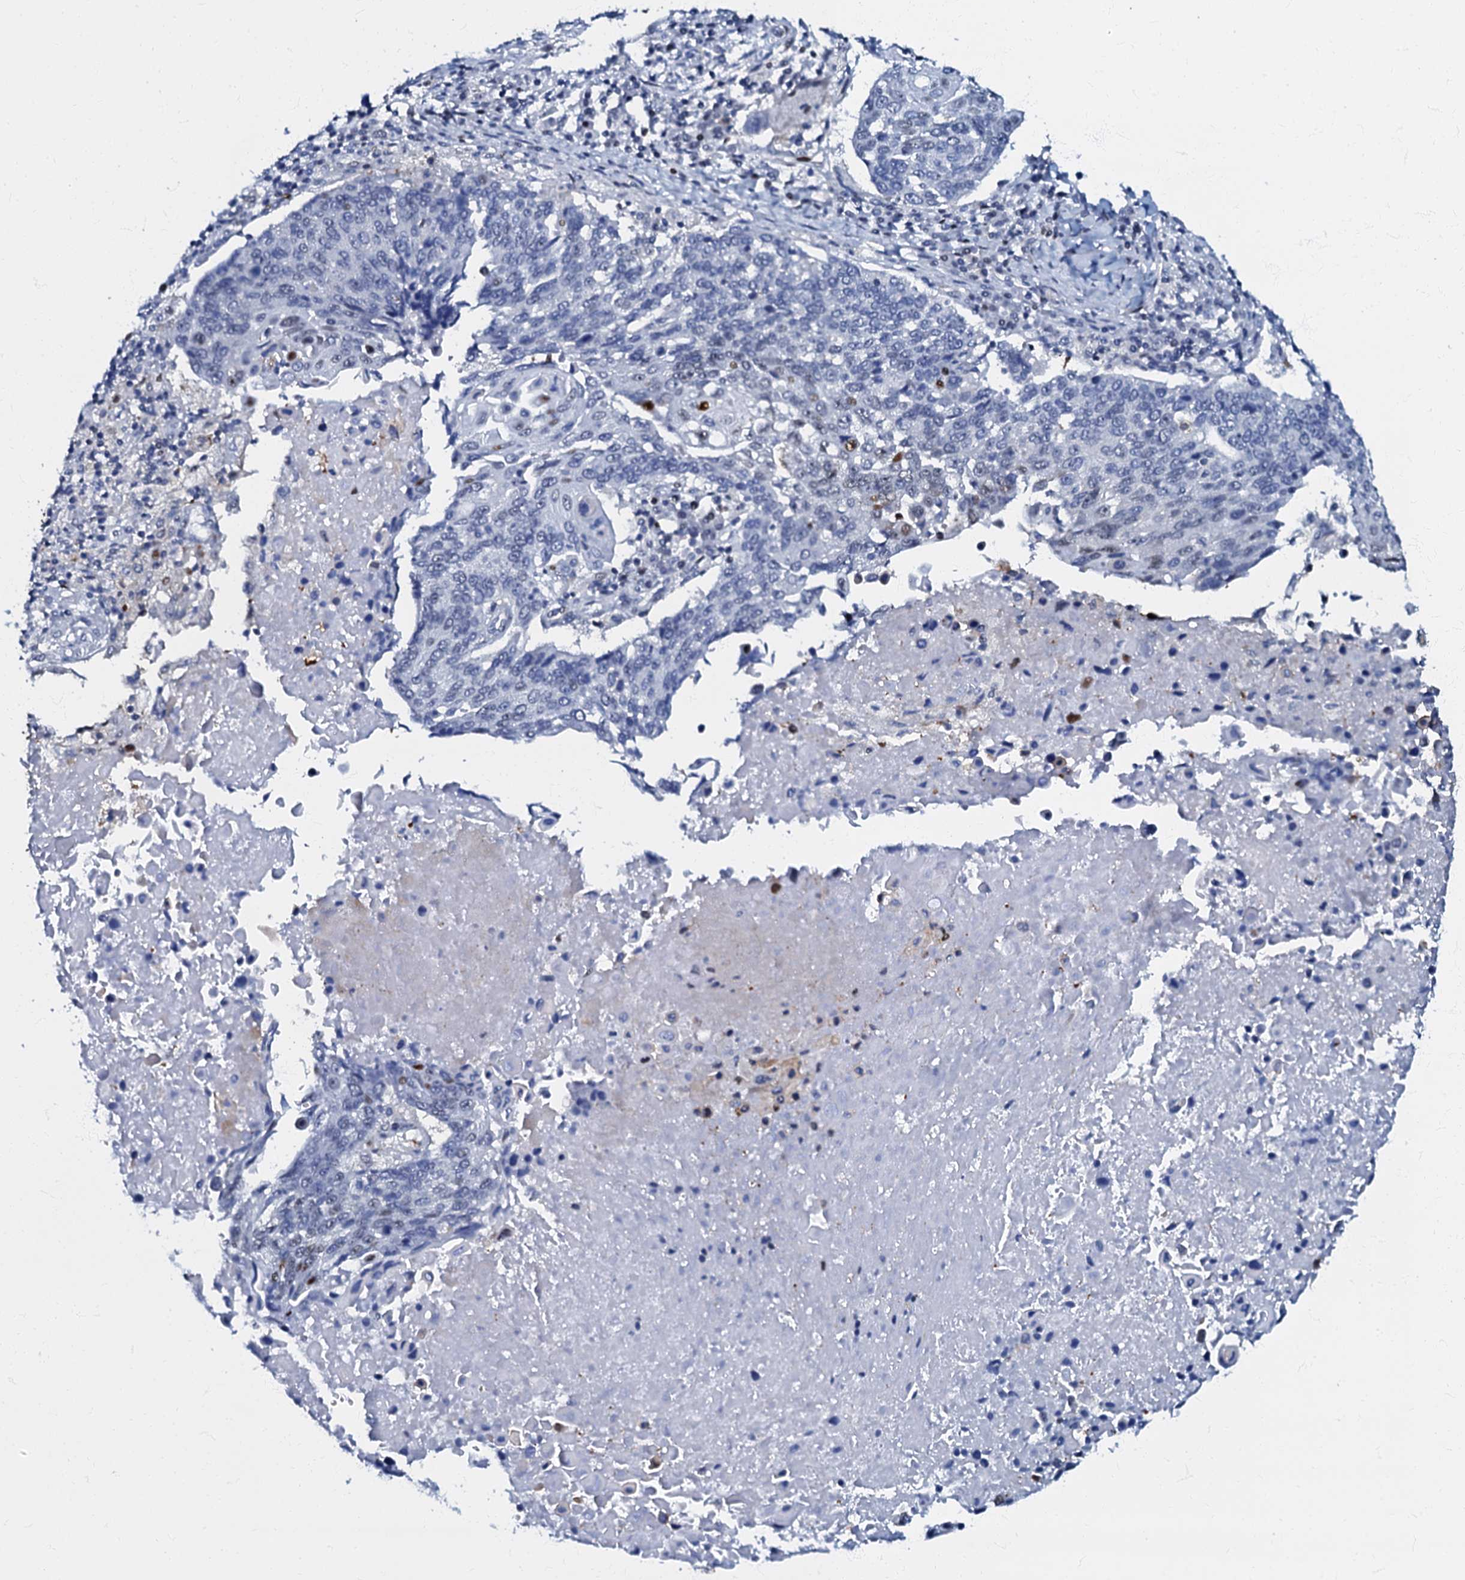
{"staining": {"intensity": "negative", "quantity": "none", "location": "none"}, "tissue": "lung cancer", "cell_type": "Tumor cells", "image_type": "cancer", "snomed": [{"axis": "morphology", "description": "Squamous cell carcinoma, NOS"}, {"axis": "topography", "description": "Lung"}], "caption": "IHC photomicrograph of human squamous cell carcinoma (lung) stained for a protein (brown), which shows no staining in tumor cells.", "gene": "MFSD5", "patient": {"sex": "male", "age": 66}}